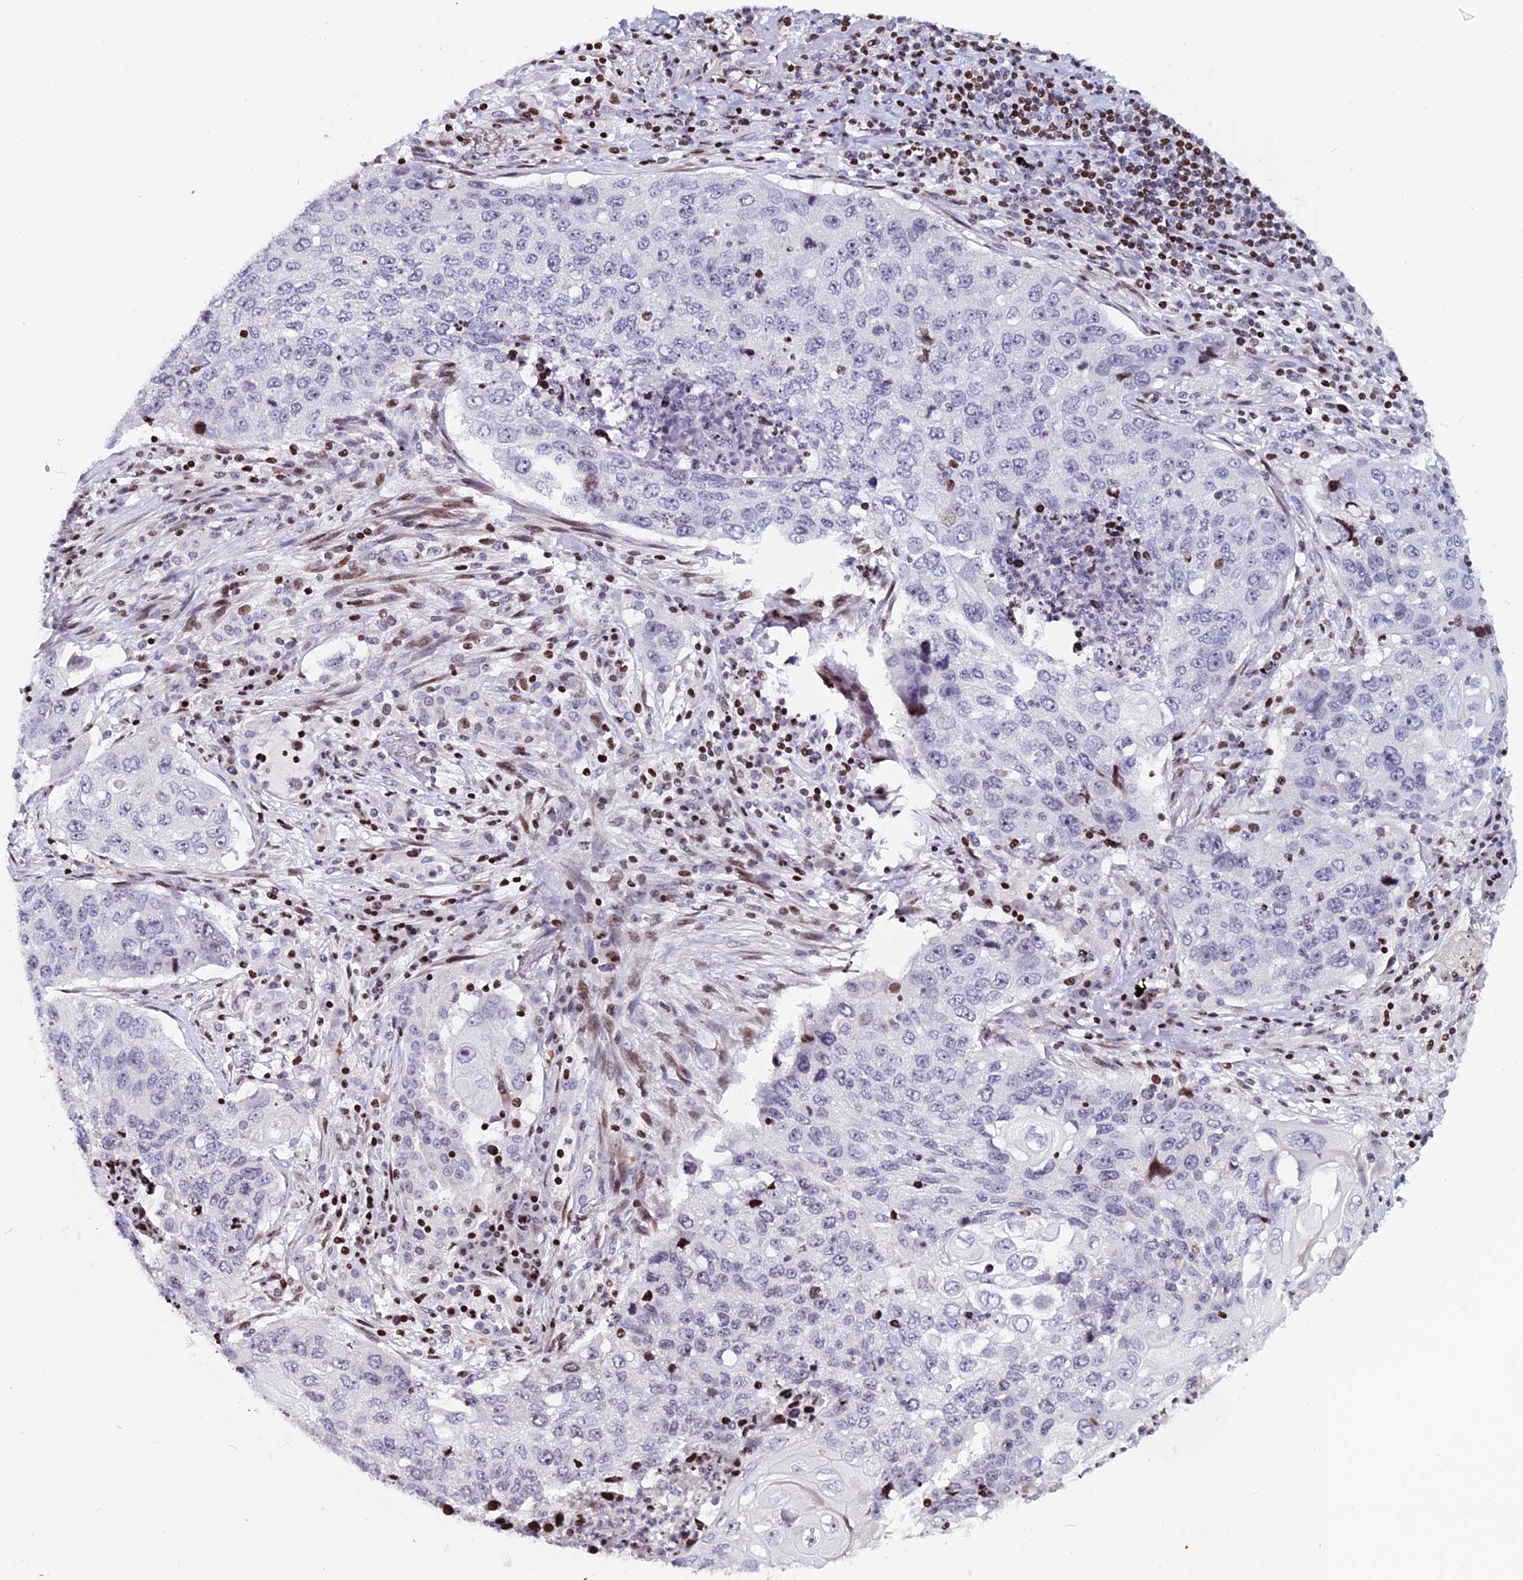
{"staining": {"intensity": "moderate", "quantity": "<25%", "location": "nuclear"}, "tissue": "lung cancer", "cell_type": "Tumor cells", "image_type": "cancer", "snomed": [{"axis": "morphology", "description": "Squamous cell carcinoma, NOS"}, {"axis": "topography", "description": "Lung"}], "caption": "This is a micrograph of immunohistochemistry staining of lung cancer (squamous cell carcinoma), which shows moderate expression in the nuclear of tumor cells.", "gene": "MYNN", "patient": {"sex": "female", "age": 63}}